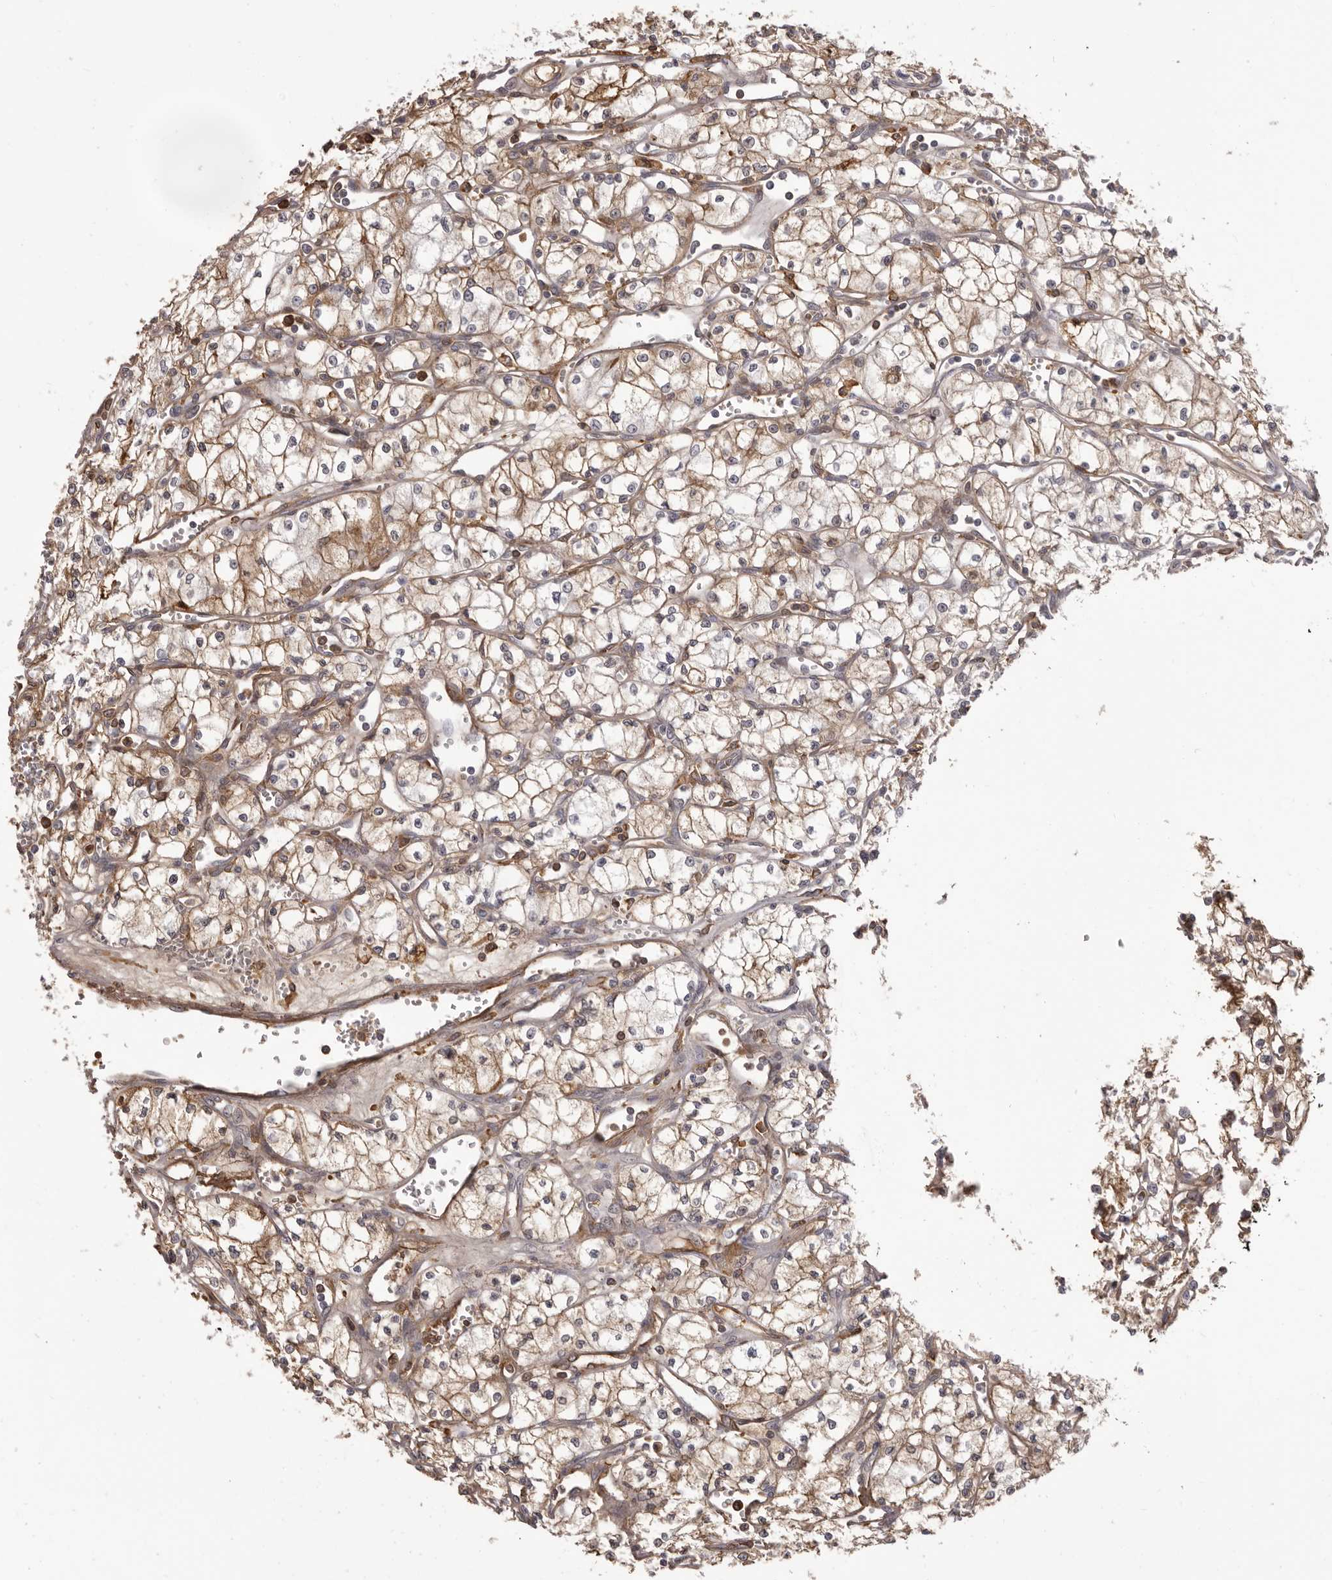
{"staining": {"intensity": "moderate", "quantity": ">75%", "location": "cytoplasmic/membranous"}, "tissue": "renal cancer", "cell_type": "Tumor cells", "image_type": "cancer", "snomed": [{"axis": "morphology", "description": "Adenocarcinoma, NOS"}, {"axis": "topography", "description": "Kidney"}], "caption": "Immunohistochemistry (IHC) staining of renal cancer (adenocarcinoma), which demonstrates medium levels of moderate cytoplasmic/membranous positivity in about >75% of tumor cells indicating moderate cytoplasmic/membranous protein expression. The staining was performed using DAB (3,3'-diaminobenzidine) (brown) for protein detection and nuclei were counterstained in hematoxylin (blue).", "gene": "OTUD3", "patient": {"sex": "male", "age": 59}}